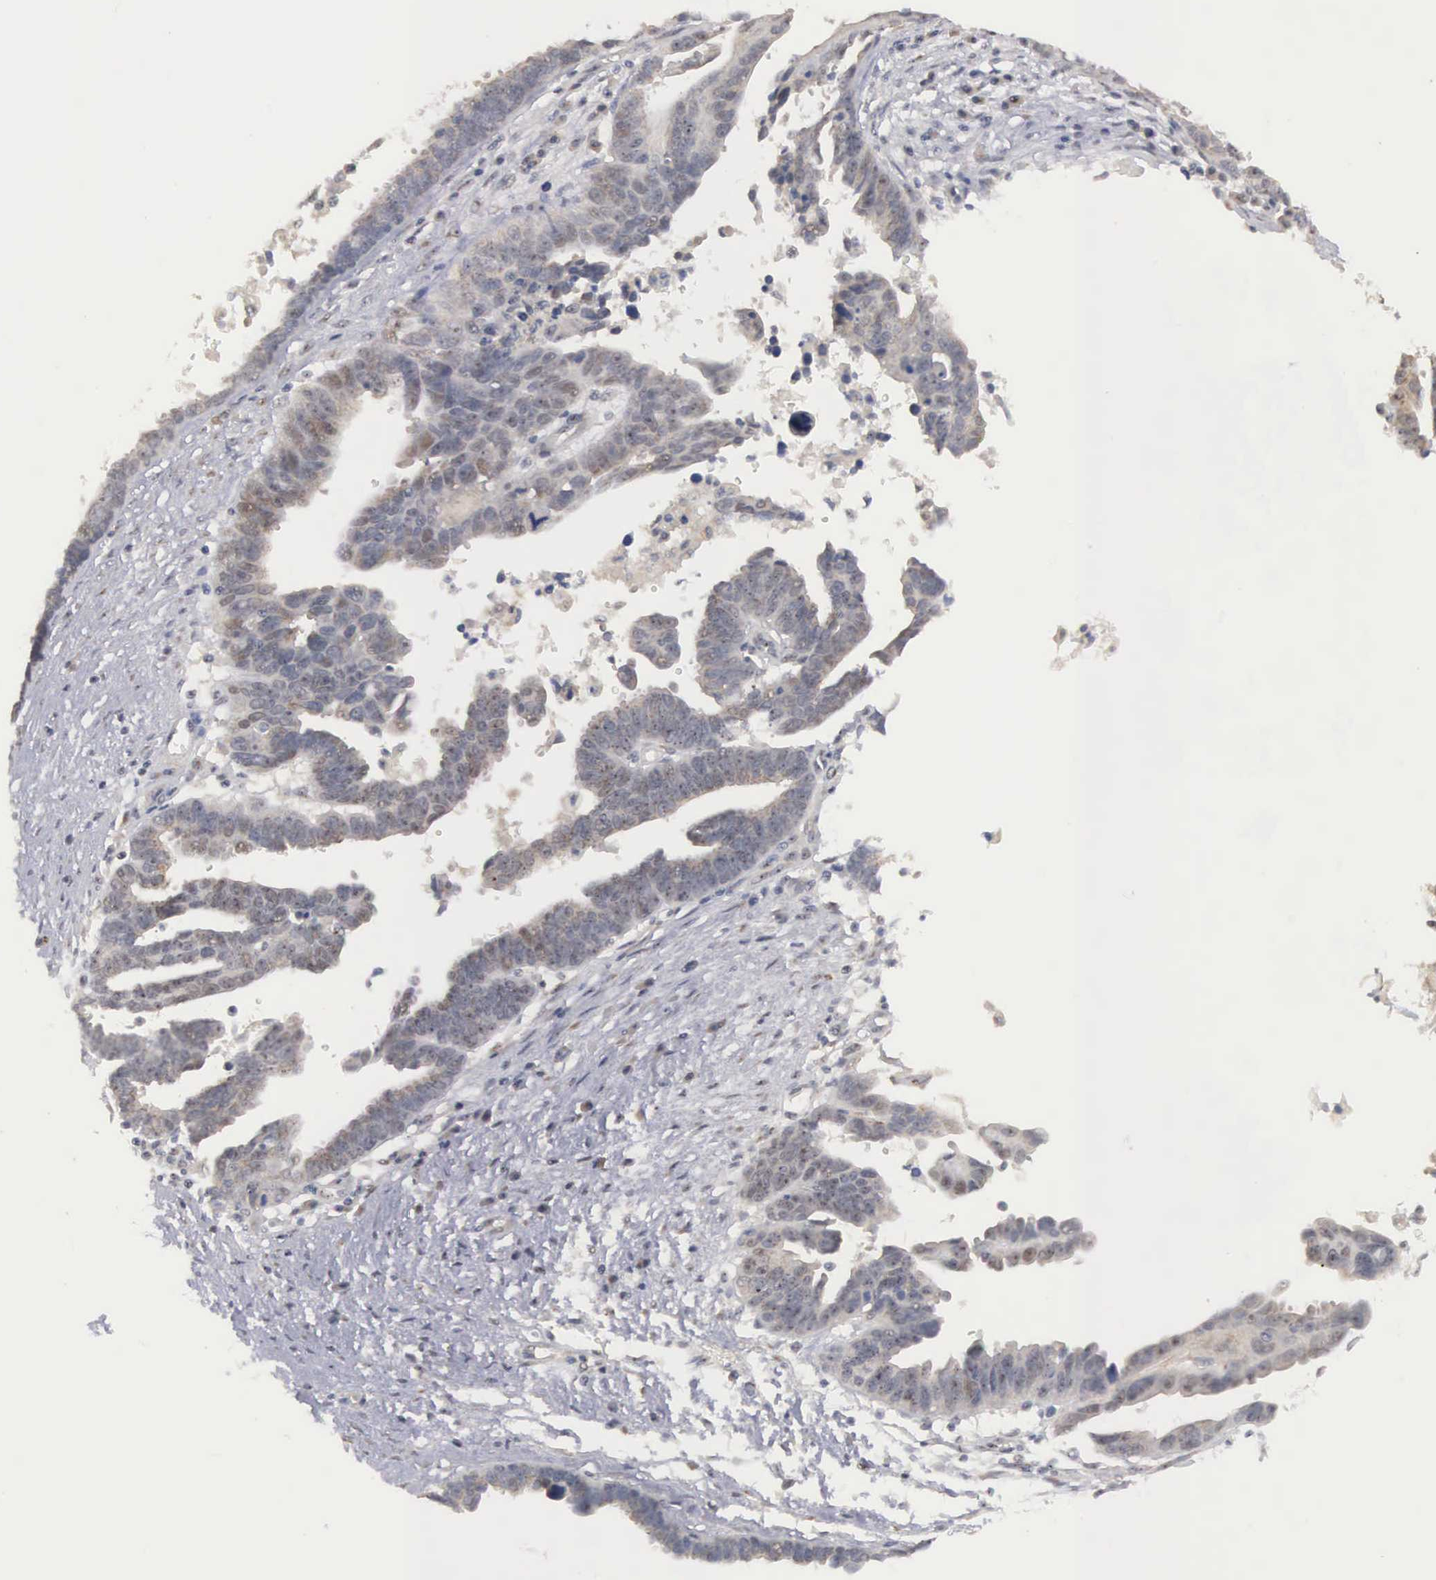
{"staining": {"intensity": "moderate", "quantity": ">75%", "location": "cytoplasmic/membranous"}, "tissue": "ovarian cancer", "cell_type": "Tumor cells", "image_type": "cancer", "snomed": [{"axis": "morphology", "description": "Carcinoma, endometroid"}, {"axis": "morphology", "description": "Cystadenocarcinoma, serous, NOS"}, {"axis": "topography", "description": "Ovary"}], "caption": "A brown stain highlights moderate cytoplasmic/membranous staining of a protein in human ovarian cancer tumor cells. (DAB = brown stain, brightfield microscopy at high magnification).", "gene": "AMN", "patient": {"sex": "female", "age": 45}}